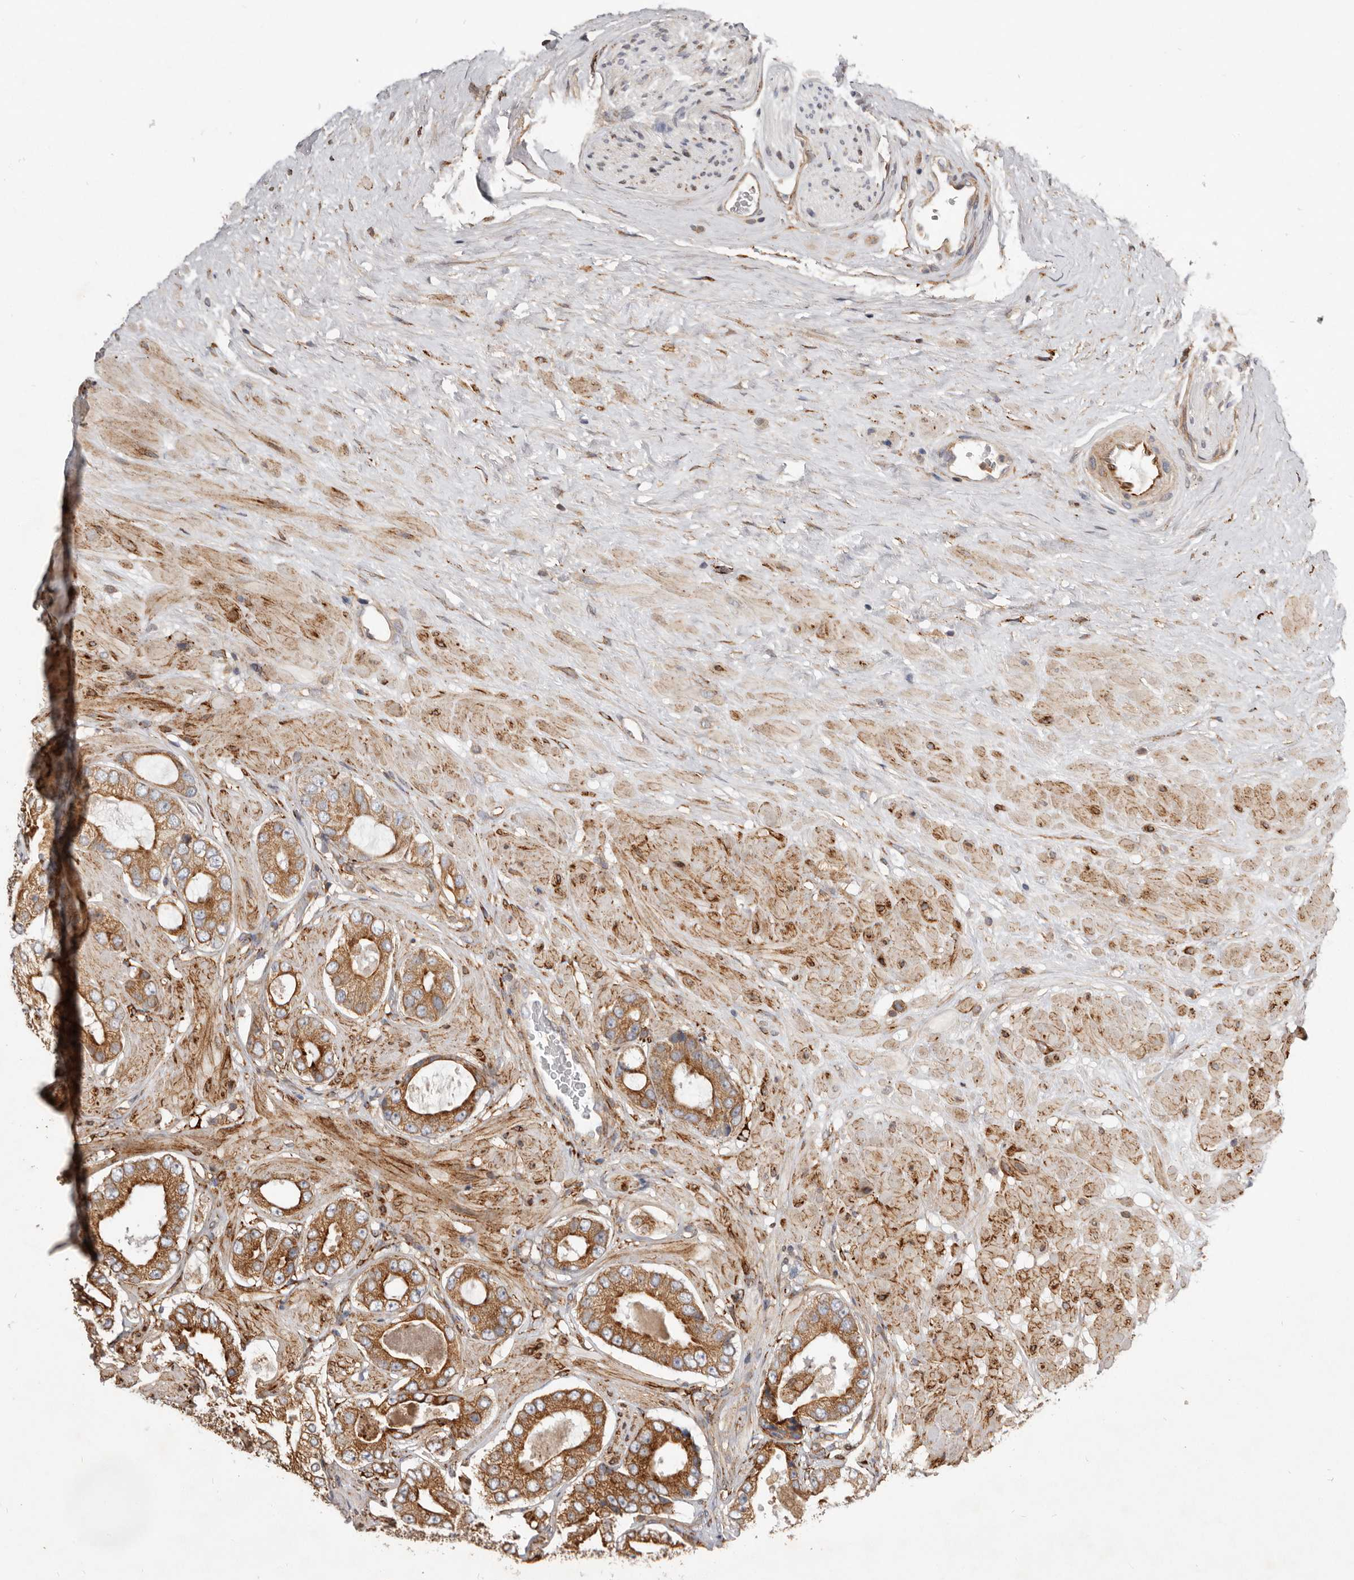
{"staining": {"intensity": "moderate", "quantity": ">75%", "location": "cytoplasmic/membranous"}, "tissue": "prostate cancer", "cell_type": "Tumor cells", "image_type": "cancer", "snomed": [{"axis": "morphology", "description": "Adenocarcinoma, High grade"}, {"axis": "topography", "description": "Prostate"}], "caption": "Human prostate cancer stained for a protein (brown) shows moderate cytoplasmic/membranous positive expression in approximately >75% of tumor cells.", "gene": "WDTC1", "patient": {"sex": "male", "age": 59}}